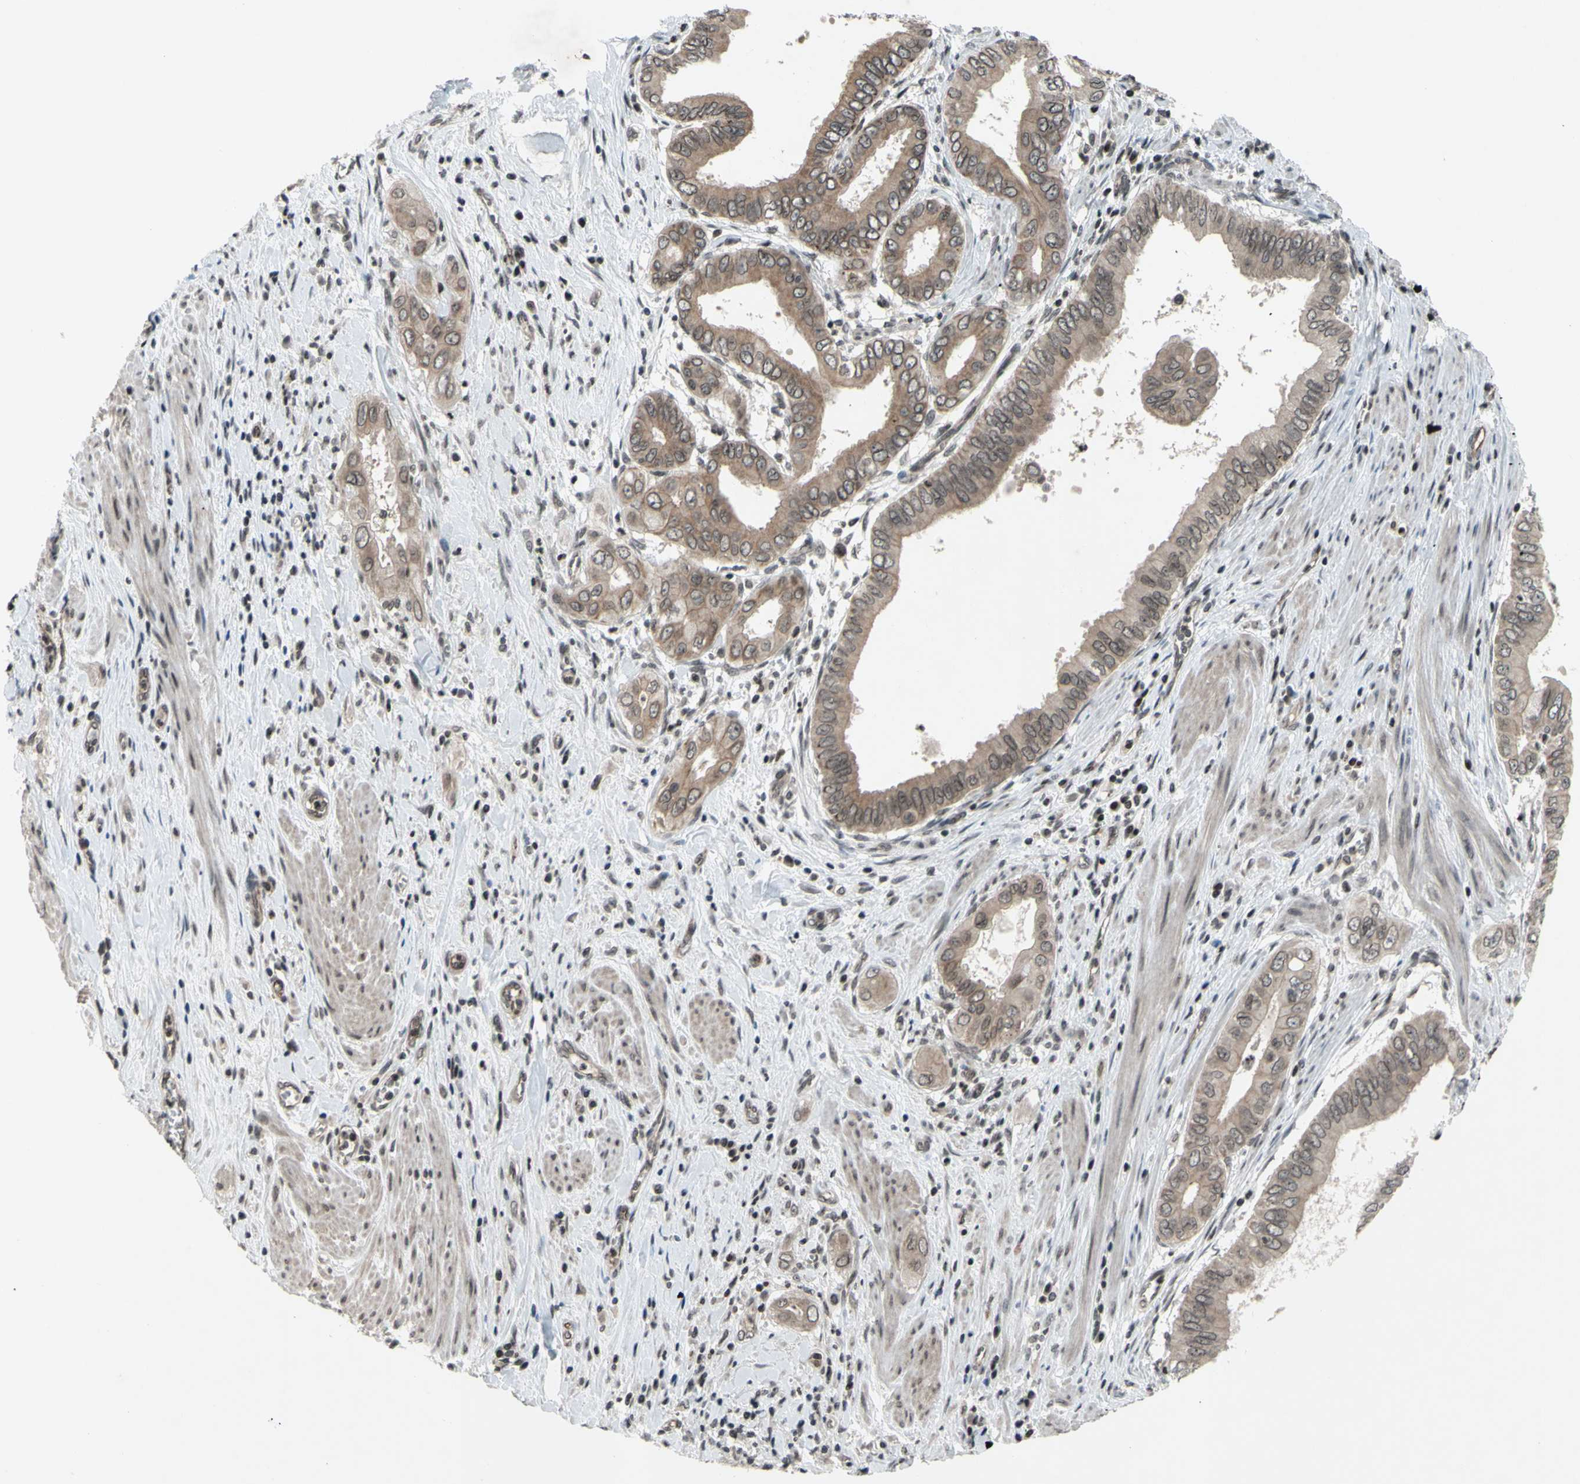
{"staining": {"intensity": "weak", "quantity": "25%-75%", "location": "cytoplasmic/membranous"}, "tissue": "pancreatic cancer", "cell_type": "Tumor cells", "image_type": "cancer", "snomed": [{"axis": "morphology", "description": "Normal tissue, NOS"}, {"axis": "topography", "description": "Lymph node"}], "caption": "Weak cytoplasmic/membranous positivity is seen in about 25%-75% of tumor cells in pancreatic cancer. The protein is shown in brown color, while the nuclei are stained blue.", "gene": "XPO1", "patient": {"sex": "male", "age": 50}}